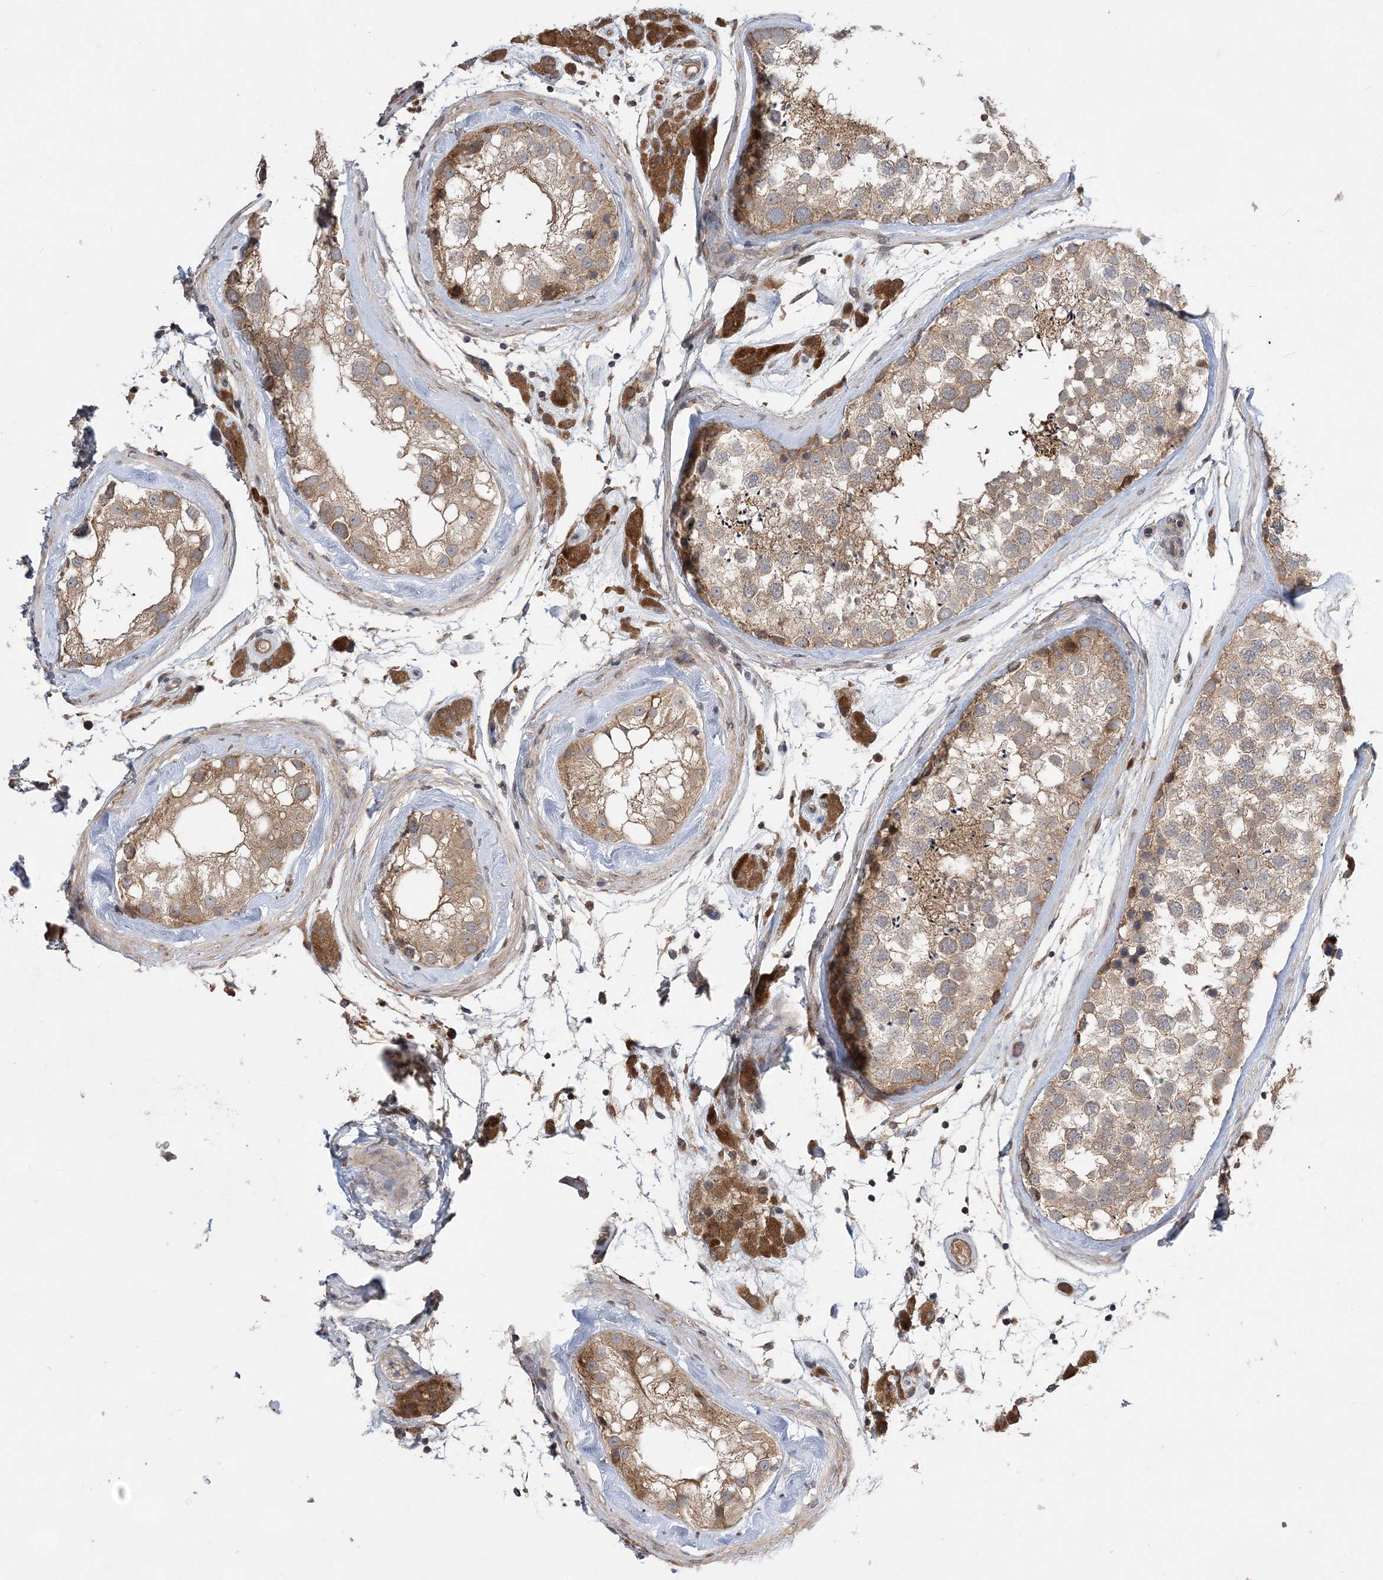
{"staining": {"intensity": "moderate", "quantity": ">75%", "location": "cytoplasmic/membranous"}, "tissue": "testis", "cell_type": "Cells in seminiferous ducts", "image_type": "normal", "snomed": [{"axis": "morphology", "description": "Normal tissue, NOS"}, {"axis": "topography", "description": "Testis"}], "caption": "Immunohistochemistry (IHC) photomicrograph of unremarkable testis stained for a protein (brown), which shows medium levels of moderate cytoplasmic/membranous expression in about >75% of cells in seminiferous ducts.", "gene": "HMGCS1", "patient": {"sex": "male", "age": 46}}